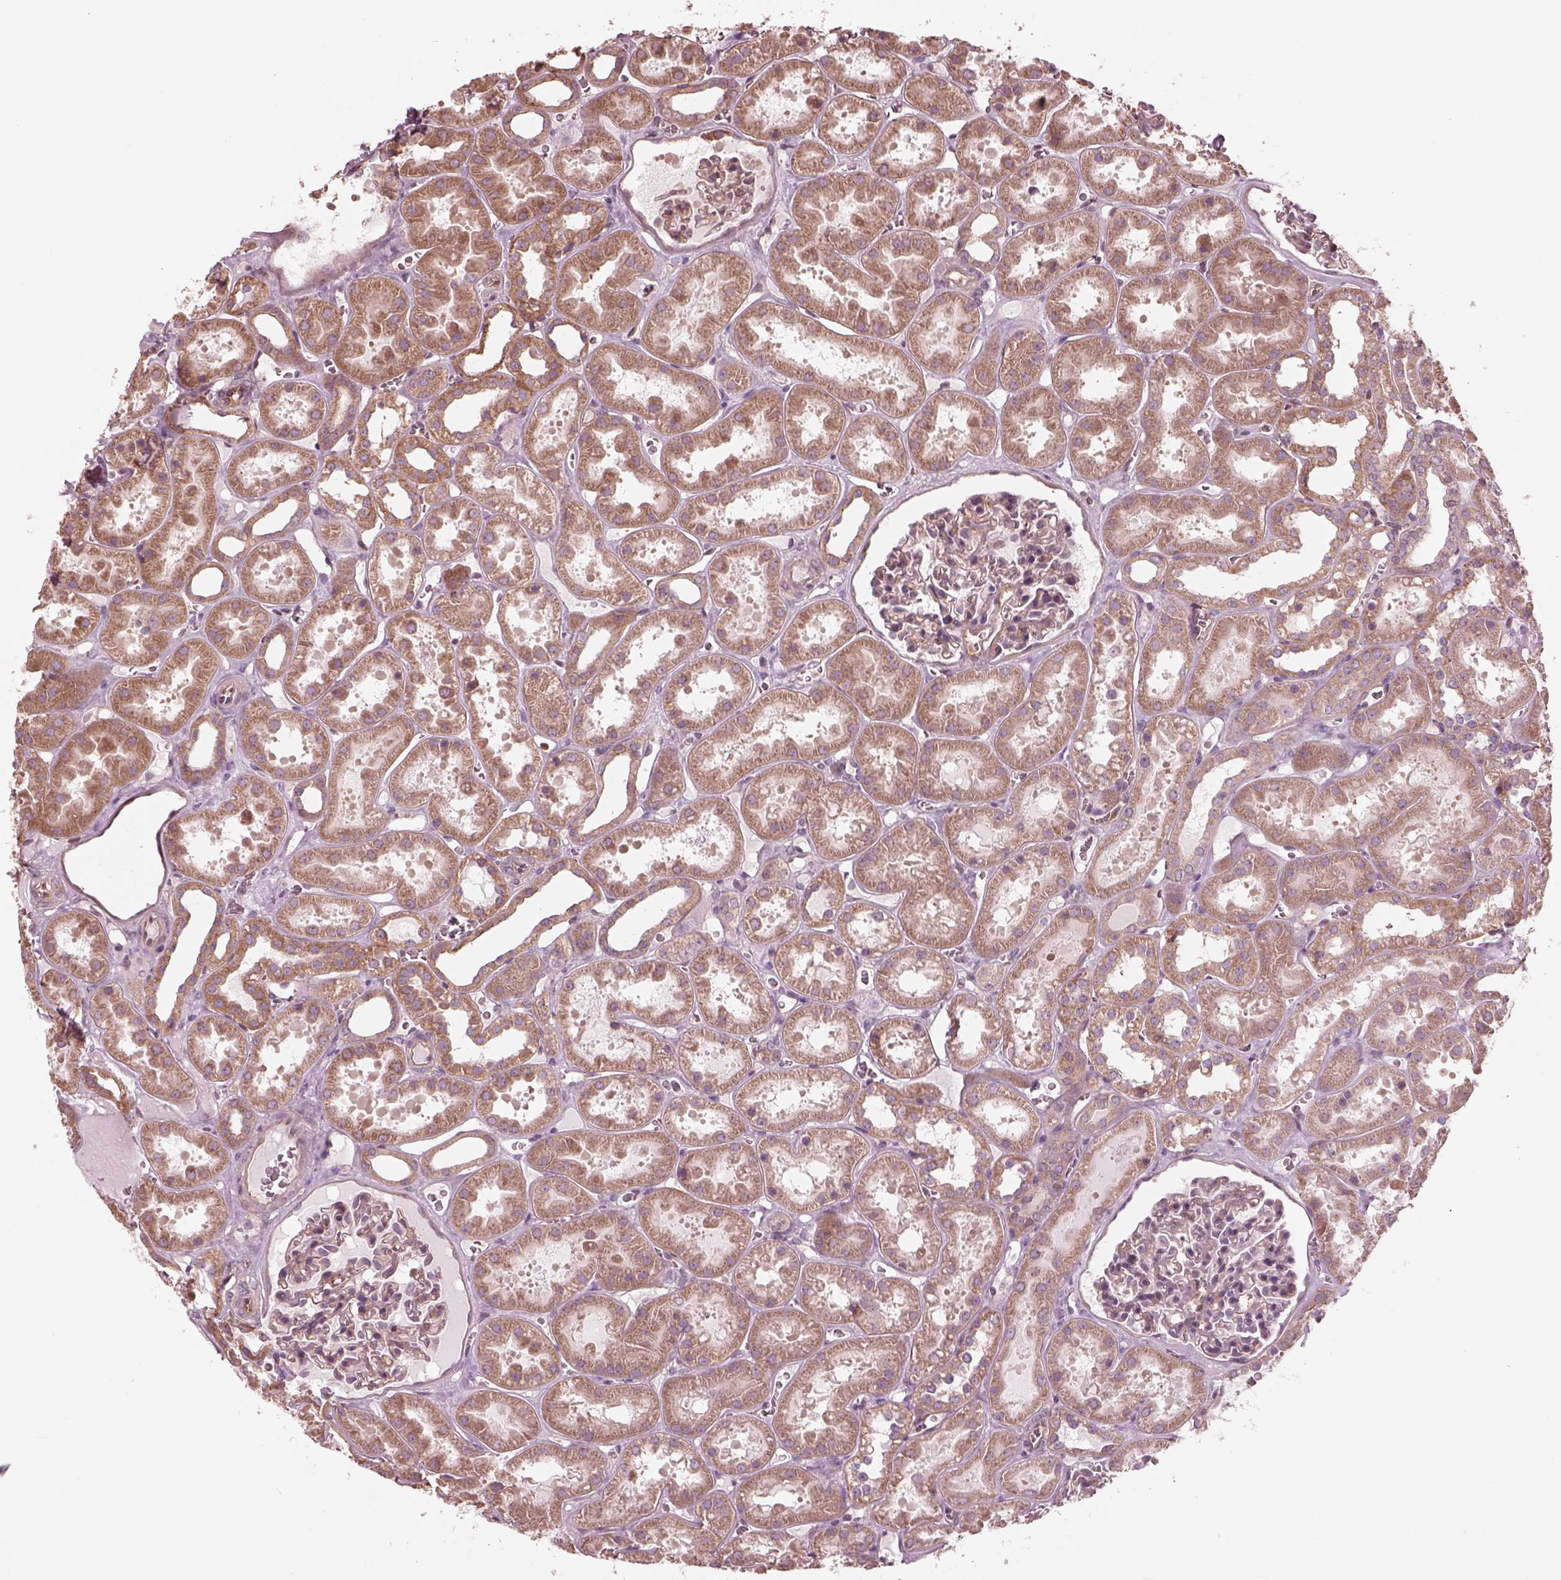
{"staining": {"intensity": "moderate", "quantity": "25%-75%", "location": "cytoplasmic/membranous"}, "tissue": "kidney", "cell_type": "Cells in glomeruli", "image_type": "normal", "snomed": [{"axis": "morphology", "description": "Normal tissue, NOS"}, {"axis": "topography", "description": "Kidney"}], "caption": "This histopathology image exhibits unremarkable kidney stained with IHC to label a protein in brown. The cytoplasmic/membranous of cells in glomeruli show moderate positivity for the protein. Nuclei are counter-stained blue.", "gene": "STK33", "patient": {"sex": "female", "age": 41}}